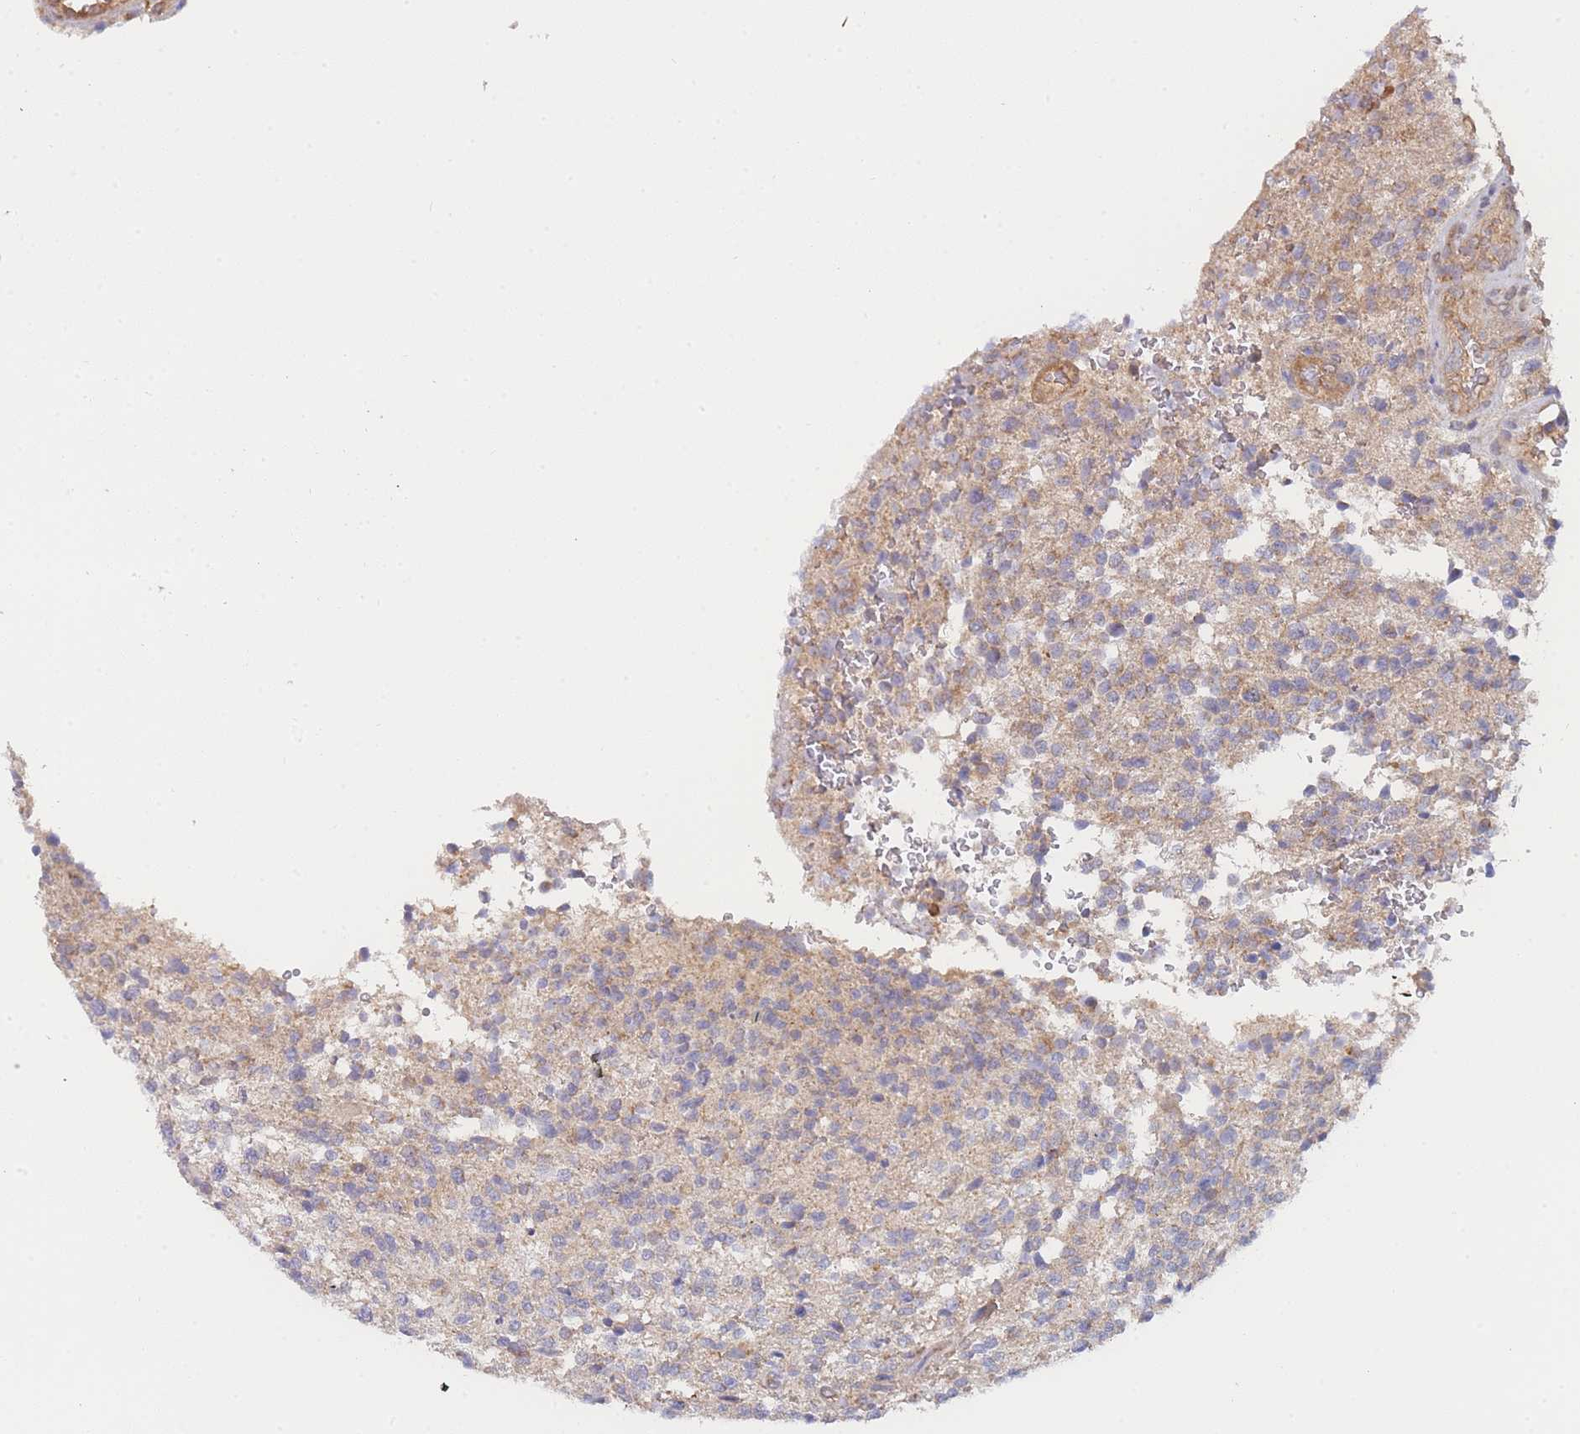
{"staining": {"intensity": "weak", "quantity": "25%-75%", "location": "cytoplasmic/membranous"}, "tissue": "glioma", "cell_type": "Tumor cells", "image_type": "cancer", "snomed": [{"axis": "morphology", "description": "Glioma, malignant, High grade"}, {"axis": "topography", "description": "Brain"}], "caption": "High-grade glioma (malignant) tissue exhibits weak cytoplasmic/membranous staining in about 25%-75% of tumor cells", "gene": "MRPS18B", "patient": {"sex": "male", "age": 56}}